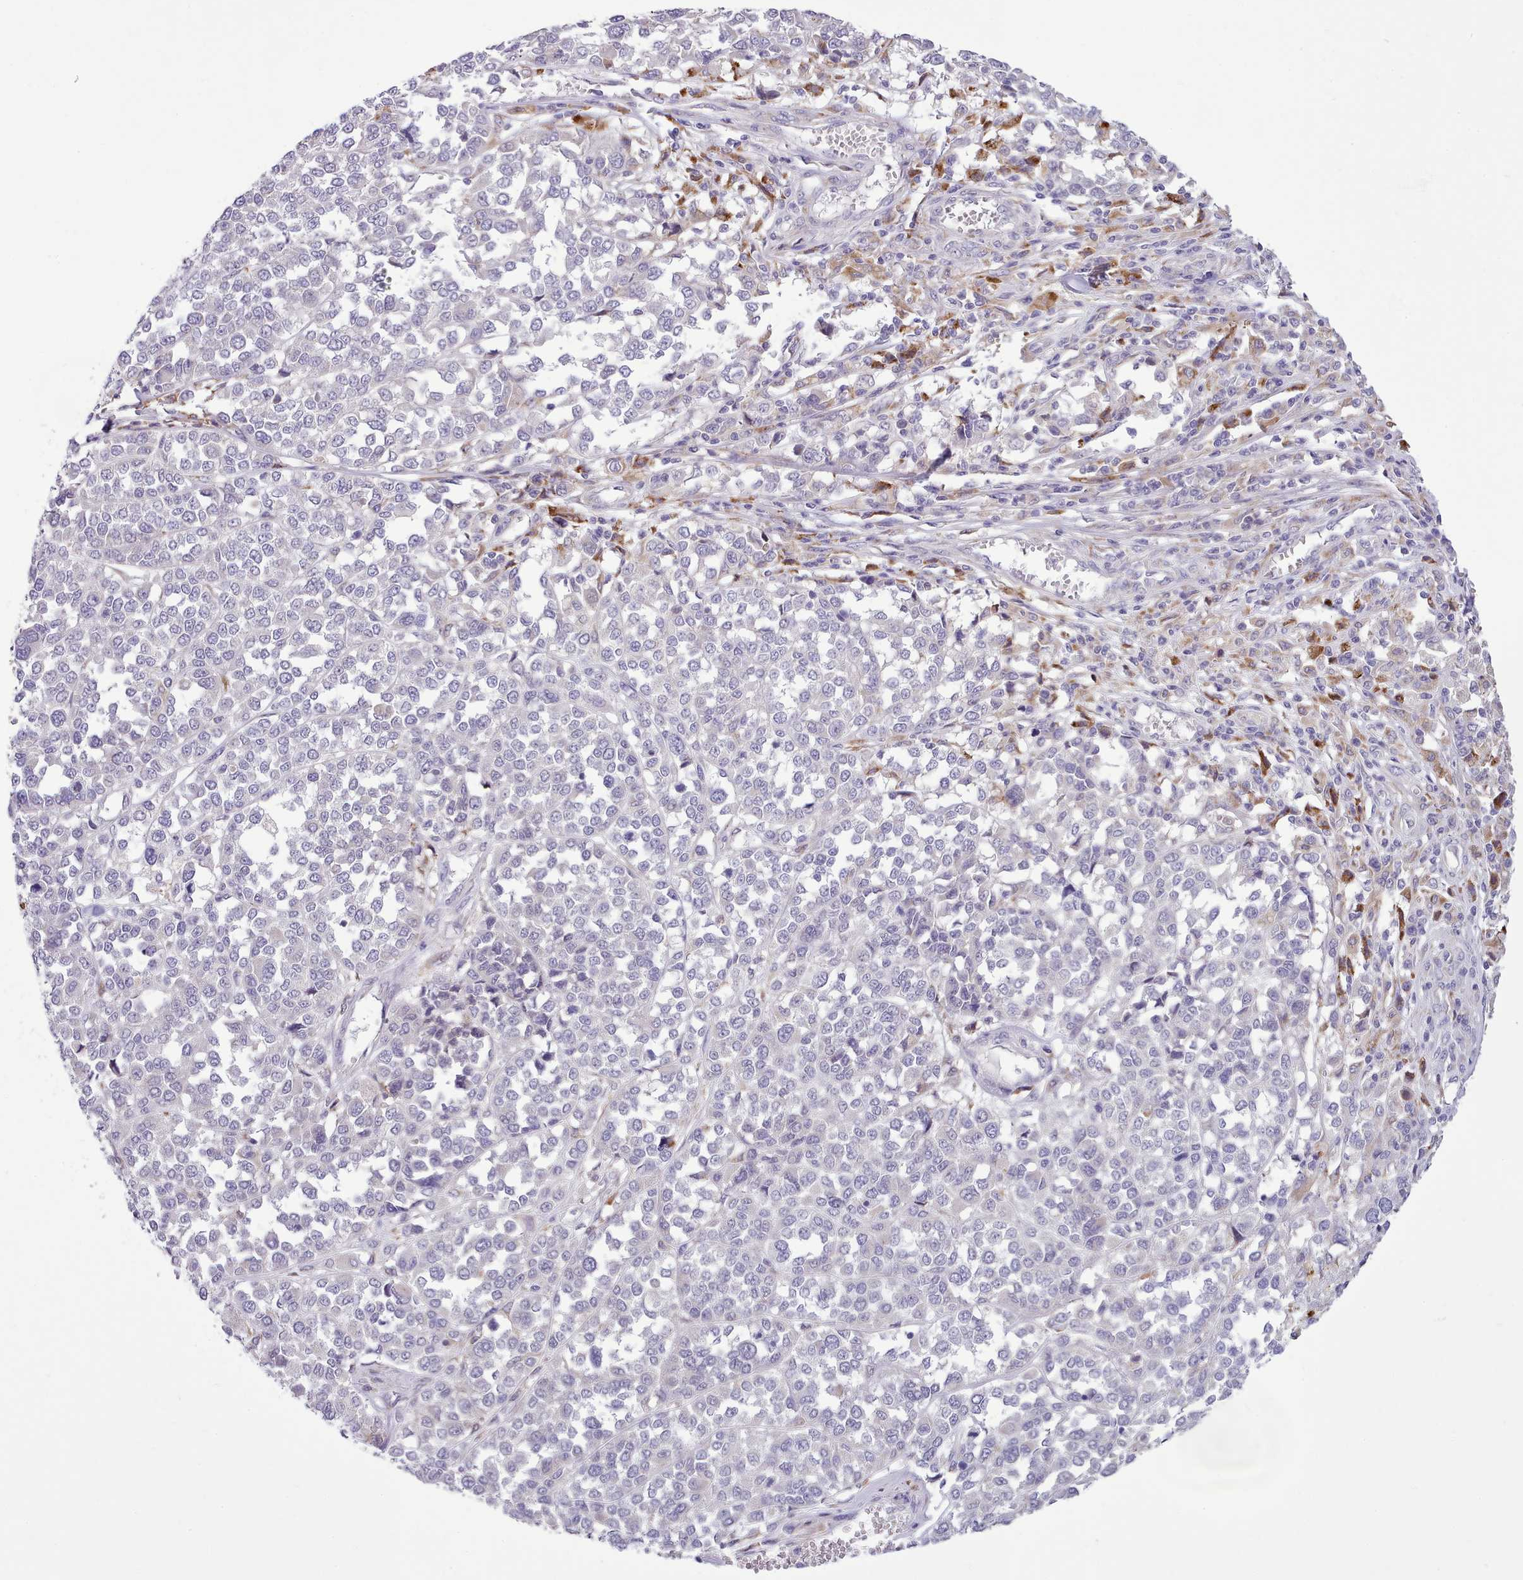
{"staining": {"intensity": "negative", "quantity": "none", "location": "none"}, "tissue": "melanoma", "cell_type": "Tumor cells", "image_type": "cancer", "snomed": [{"axis": "morphology", "description": "Malignant melanoma, Metastatic site"}, {"axis": "topography", "description": "Lymph node"}], "caption": "Tumor cells are negative for protein expression in human malignant melanoma (metastatic site).", "gene": "FAM83E", "patient": {"sex": "male", "age": 44}}